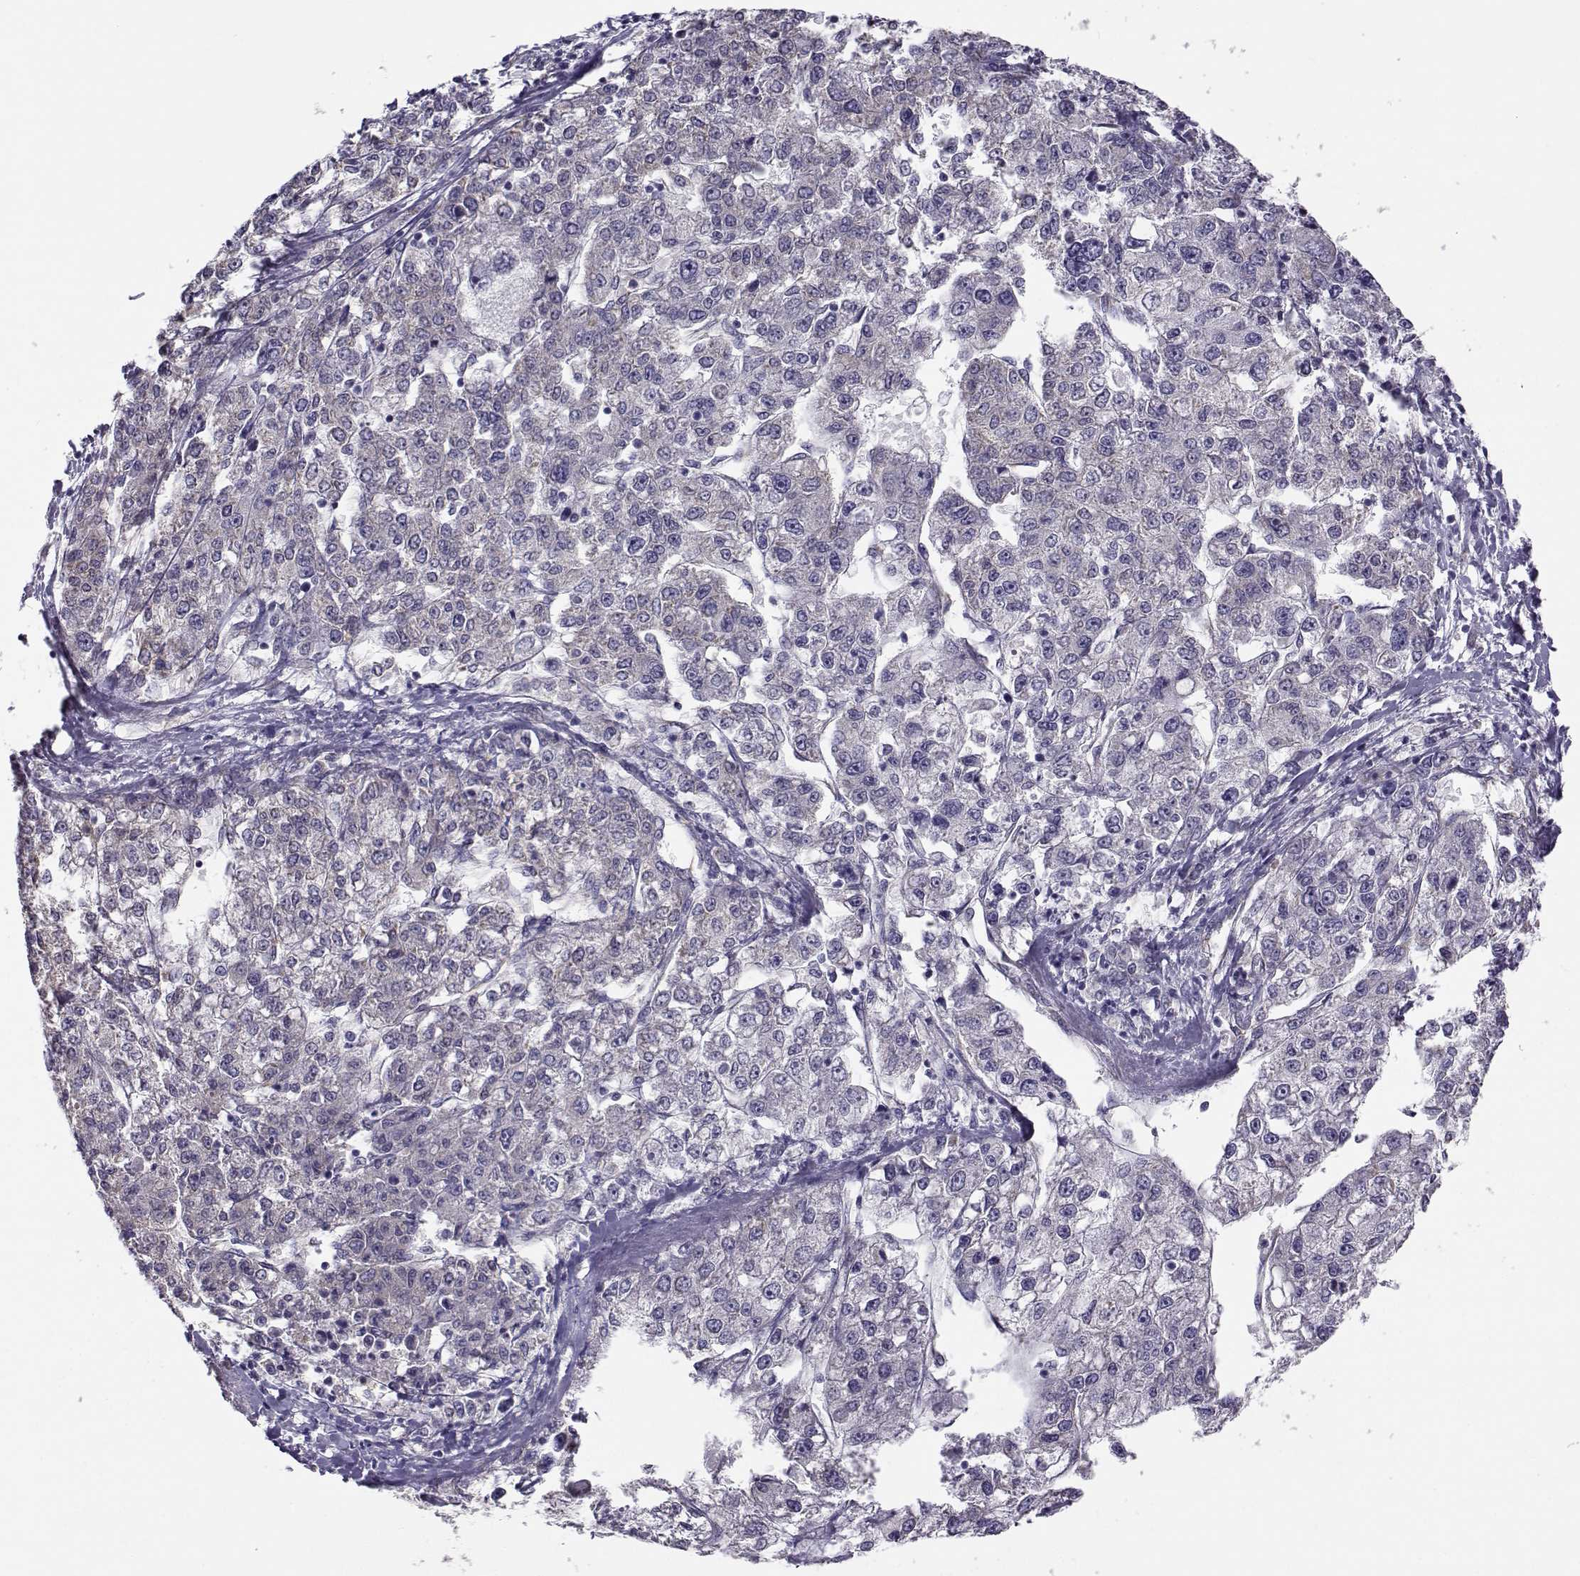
{"staining": {"intensity": "negative", "quantity": "none", "location": "none"}, "tissue": "liver cancer", "cell_type": "Tumor cells", "image_type": "cancer", "snomed": [{"axis": "morphology", "description": "Carcinoma, Hepatocellular, NOS"}, {"axis": "topography", "description": "Liver"}], "caption": "The micrograph demonstrates no staining of tumor cells in liver cancer (hepatocellular carcinoma).", "gene": "BEND6", "patient": {"sex": "male", "age": 56}}